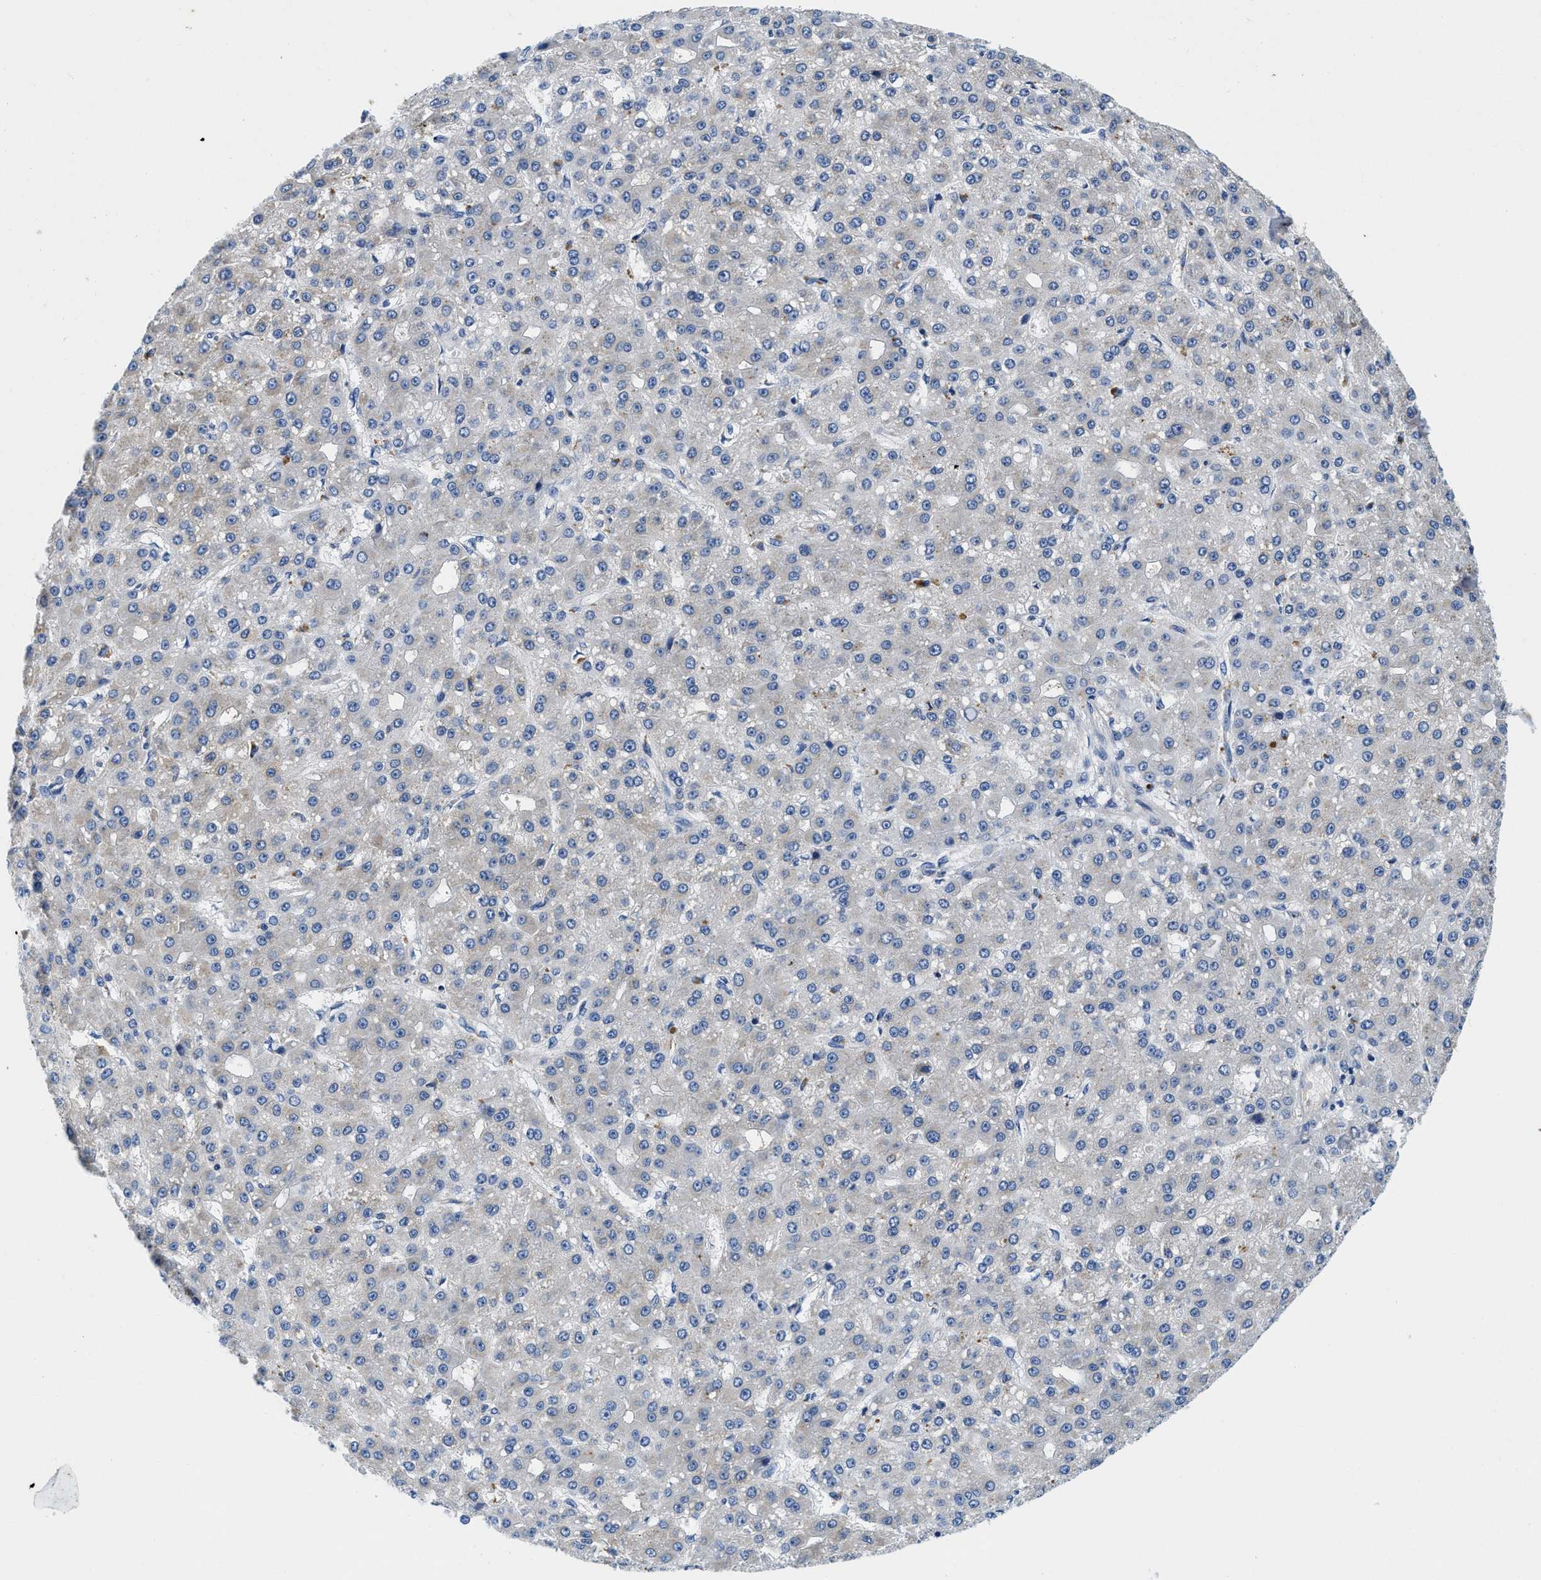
{"staining": {"intensity": "negative", "quantity": "none", "location": "none"}, "tissue": "liver cancer", "cell_type": "Tumor cells", "image_type": "cancer", "snomed": [{"axis": "morphology", "description": "Carcinoma, Hepatocellular, NOS"}, {"axis": "topography", "description": "Liver"}], "caption": "The histopathology image demonstrates no significant expression in tumor cells of liver cancer (hepatocellular carcinoma).", "gene": "STAT2", "patient": {"sex": "male", "age": 67}}